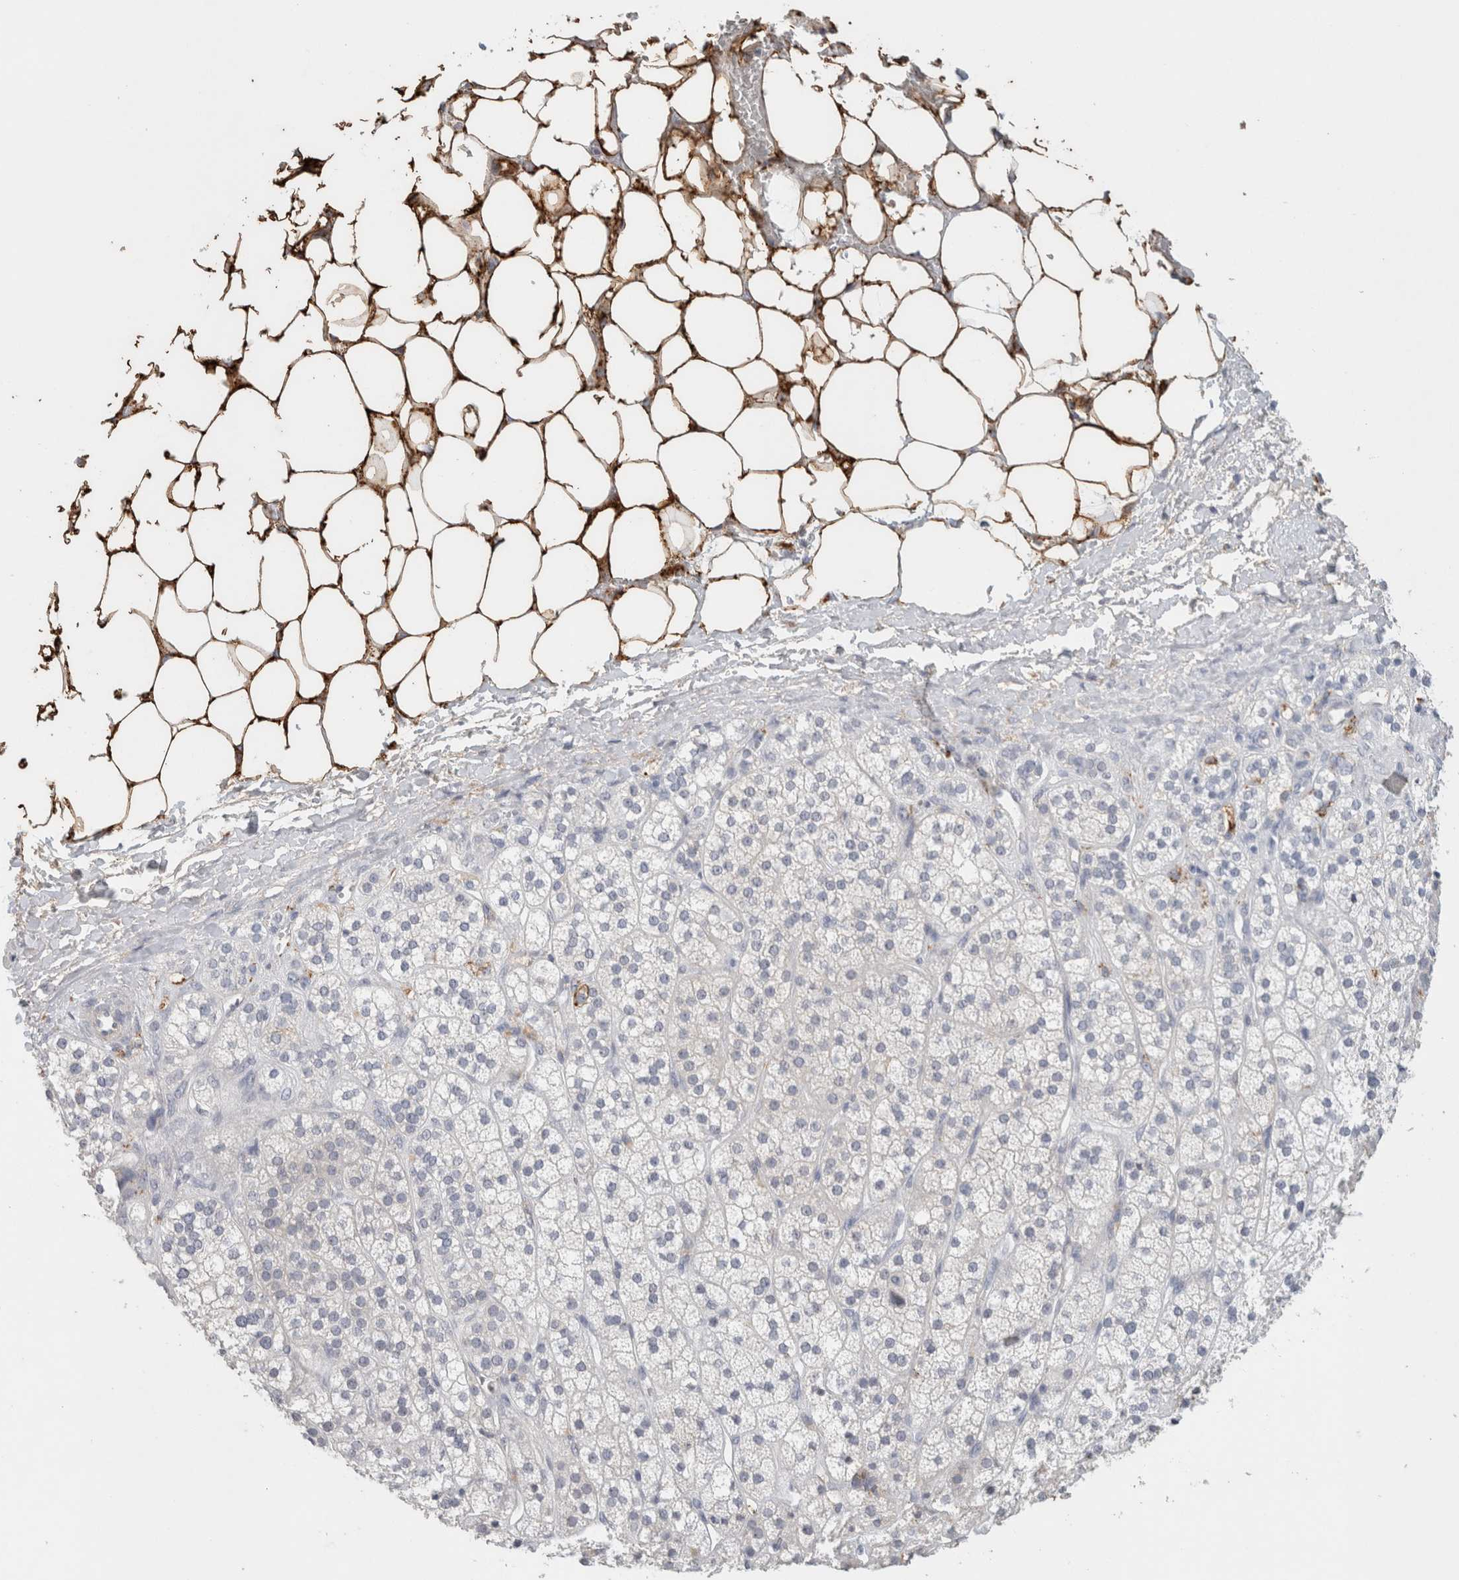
{"staining": {"intensity": "negative", "quantity": "none", "location": "none"}, "tissue": "adrenal gland", "cell_type": "Glandular cells", "image_type": "normal", "snomed": [{"axis": "morphology", "description": "Normal tissue, NOS"}, {"axis": "topography", "description": "Adrenal gland"}], "caption": "Unremarkable adrenal gland was stained to show a protein in brown. There is no significant expression in glandular cells. The staining was performed using DAB to visualize the protein expression in brown, while the nuclei were stained in blue with hematoxylin (Magnification: 20x).", "gene": "CD36", "patient": {"sex": "male", "age": 56}}